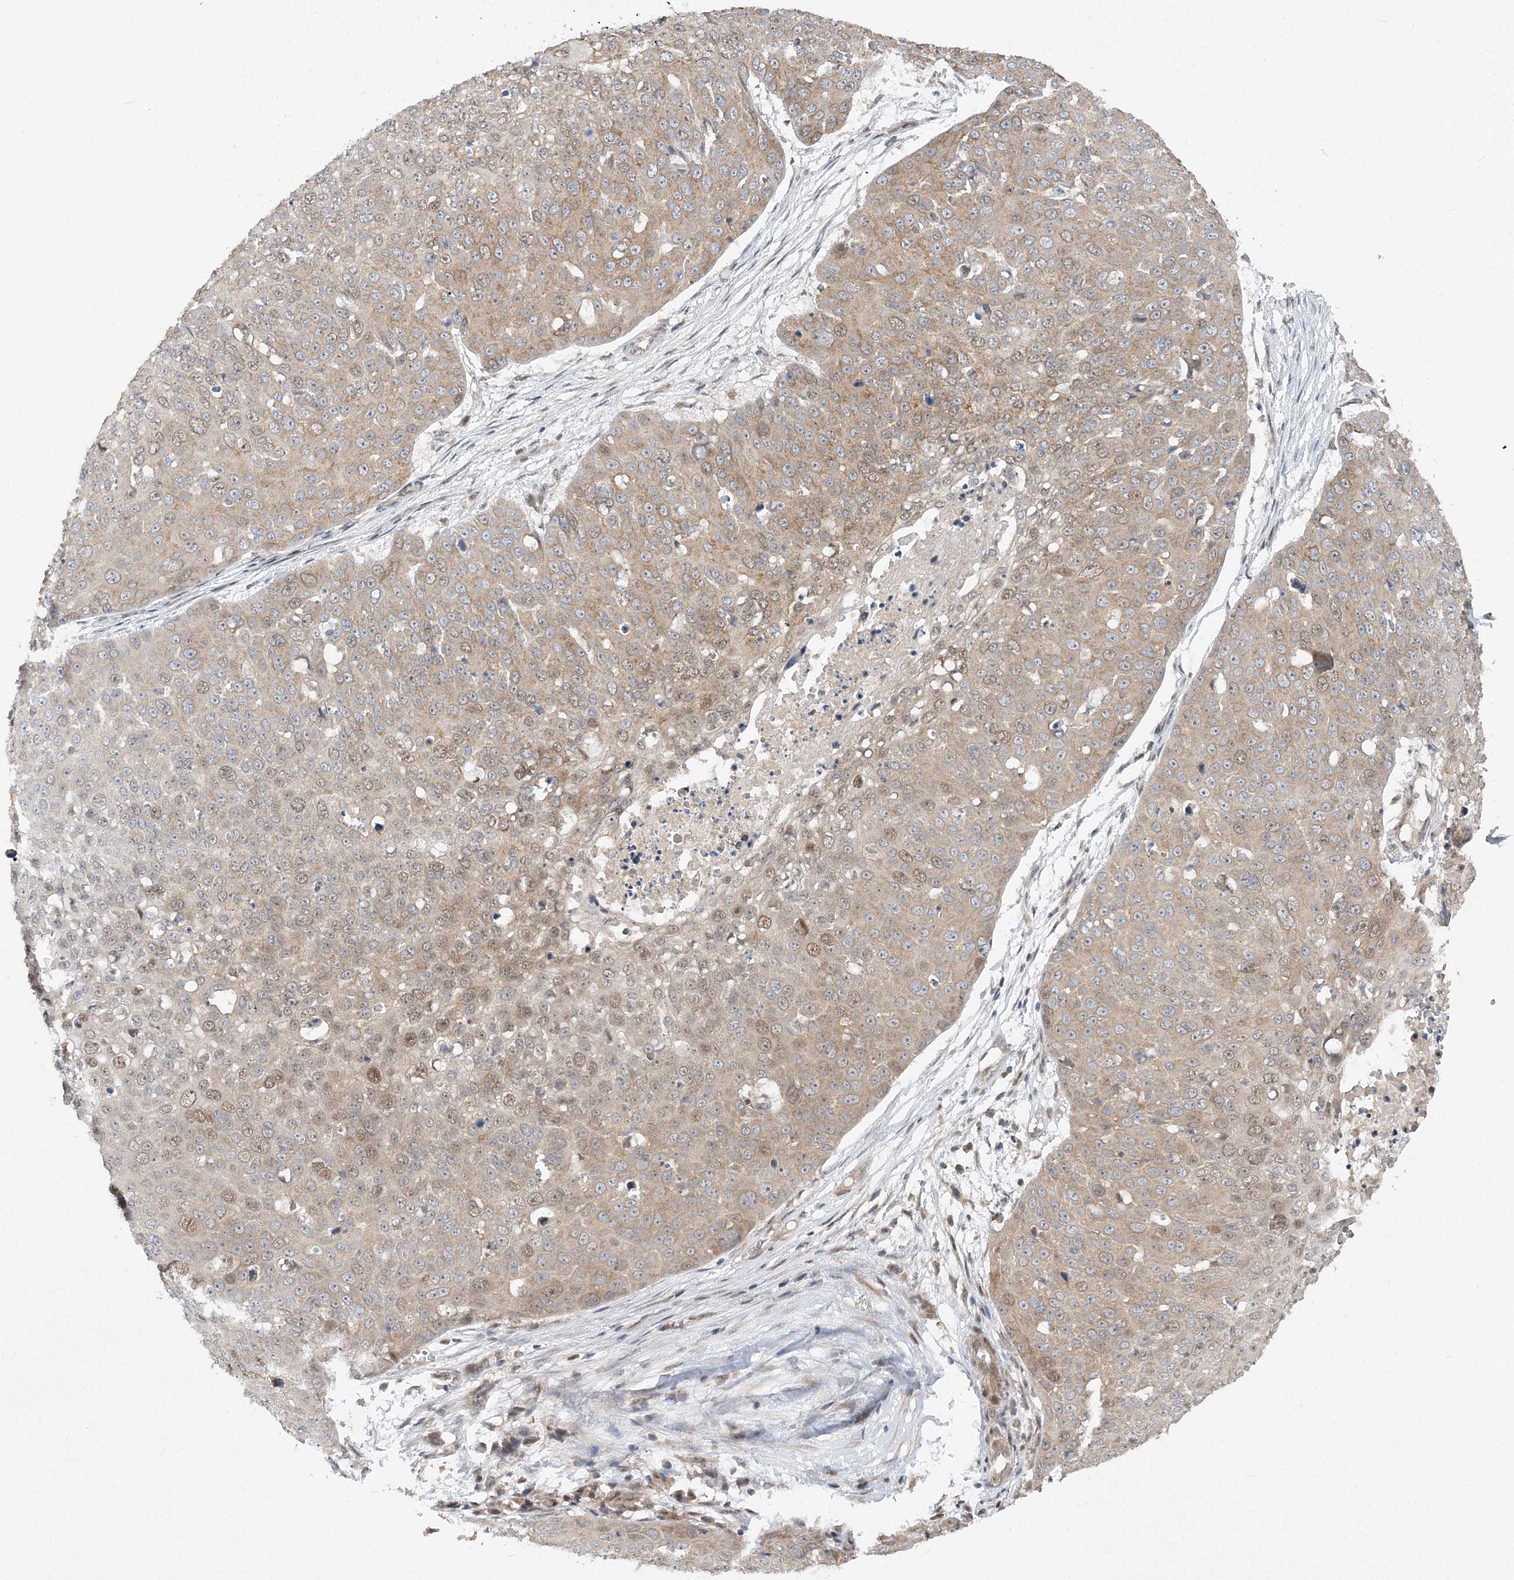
{"staining": {"intensity": "moderate", "quantity": "<25%", "location": "cytoplasmic/membranous,nuclear"}, "tissue": "skin cancer", "cell_type": "Tumor cells", "image_type": "cancer", "snomed": [{"axis": "morphology", "description": "Squamous cell carcinoma, NOS"}, {"axis": "topography", "description": "Skin"}], "caption": "Immunohistochemistry (IHC) staining of skin cancer (squamous cell carcinoma), which shows low levels of moderate cytoplasmic/membranous and nuclear staining in approximately <25% of tumor cells indicating moderate cytoplasmic/membranous and nuclear protein positivity. The staining was performed using DAB (brown) for protein detection and nuclei were counterstained in hematoxylin (blue).", "gene": "MXI1", "patient": {"sex": "male", "age": 71}}